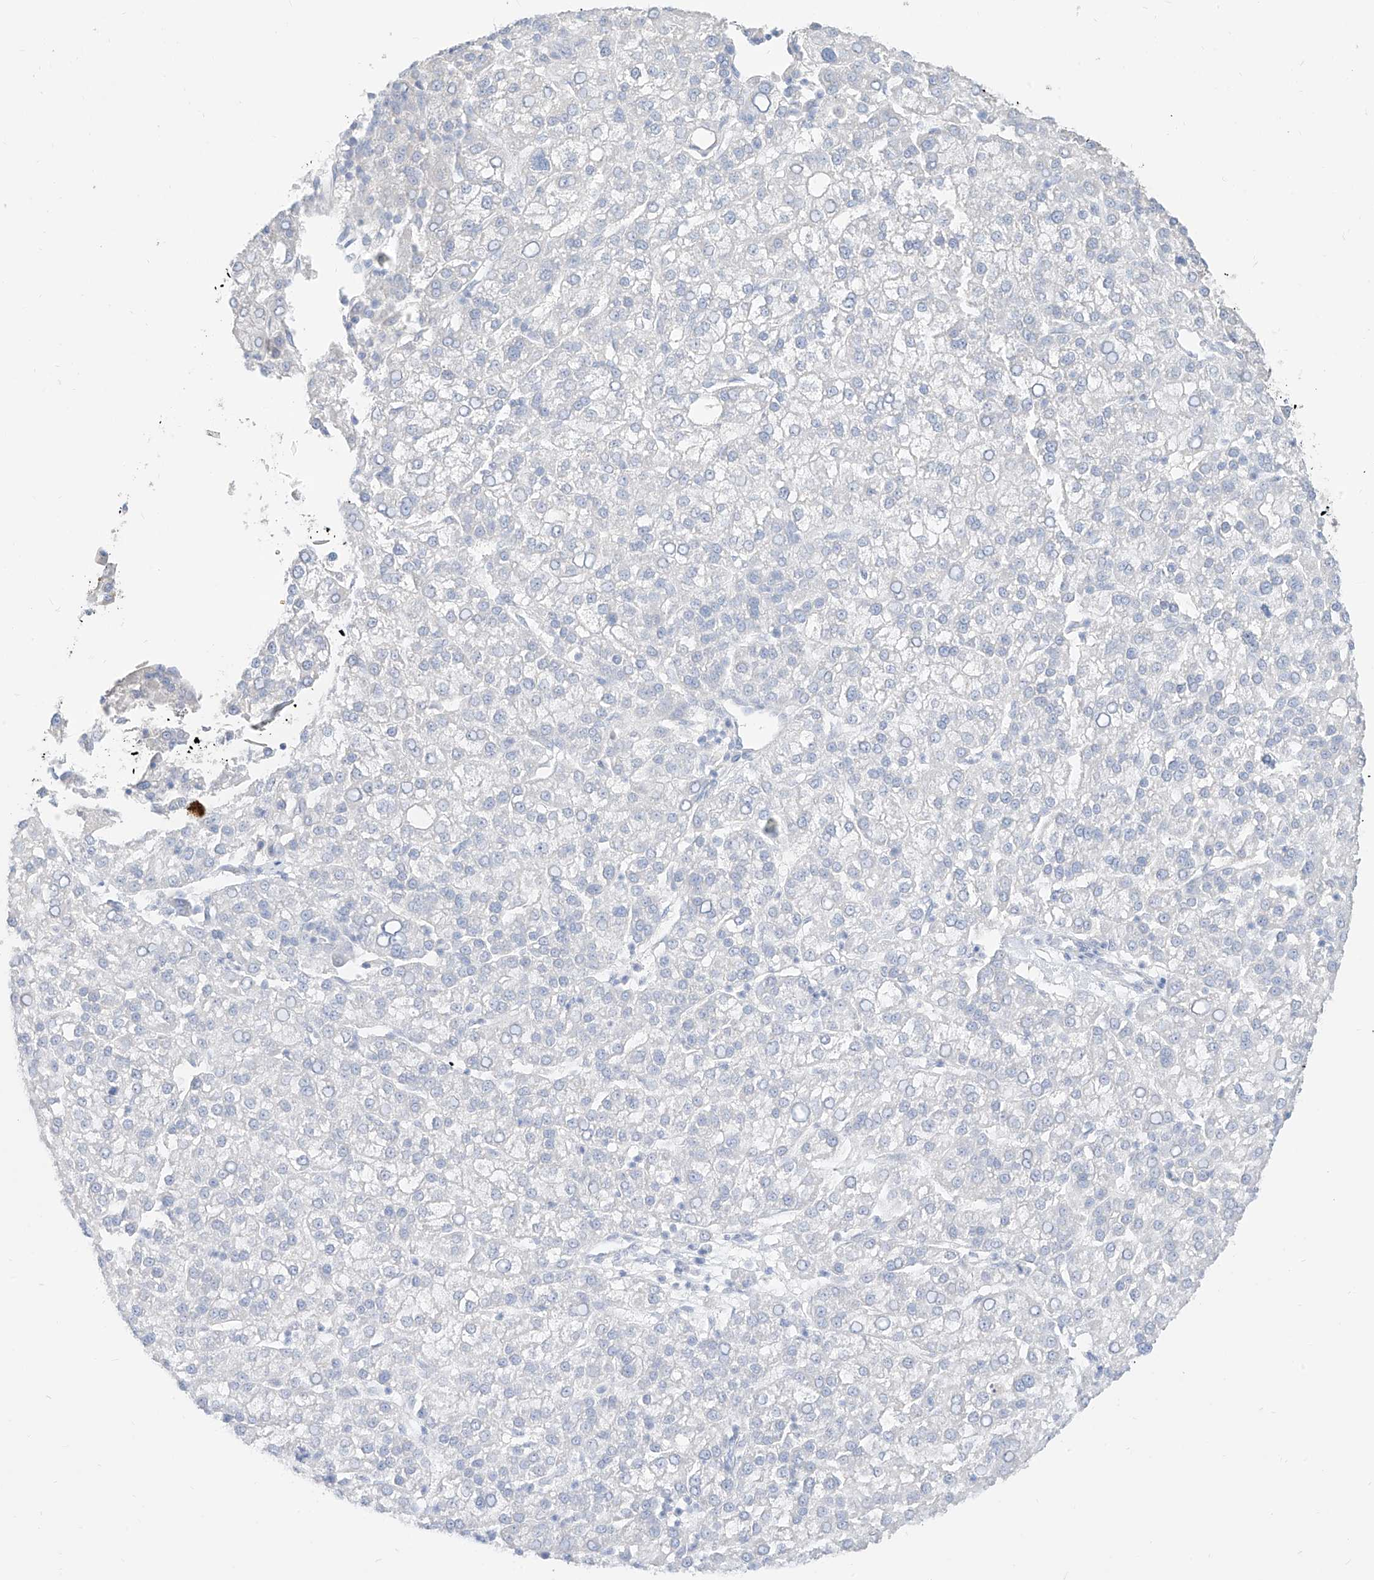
{"staining": {"intensity": "negative", "quantity": "none", "location": "none"}, "tissue": "liver cancer", "cell_type": "Tumor cells", "image_type": "cancer", "snomed": [{"axis": "morphology", "description": "Carcinoma, Hepatocellular, NOS"}, {"axis": "topography", "description": "Liver"}], "caption": "The IHC micrograph has no significant expression in tumor cells of liver cancer (hepatocellular carcinoma) tissue. The staining was performed using DAB (3,3'-diaminobenzidine) to visualize the protein expression in brown, while the nuclei were stained in blue with hematoxylin (Magnification: 20x).", "gene": "ARHGEF40", "patient": {"sex": "female", "age": 58}}